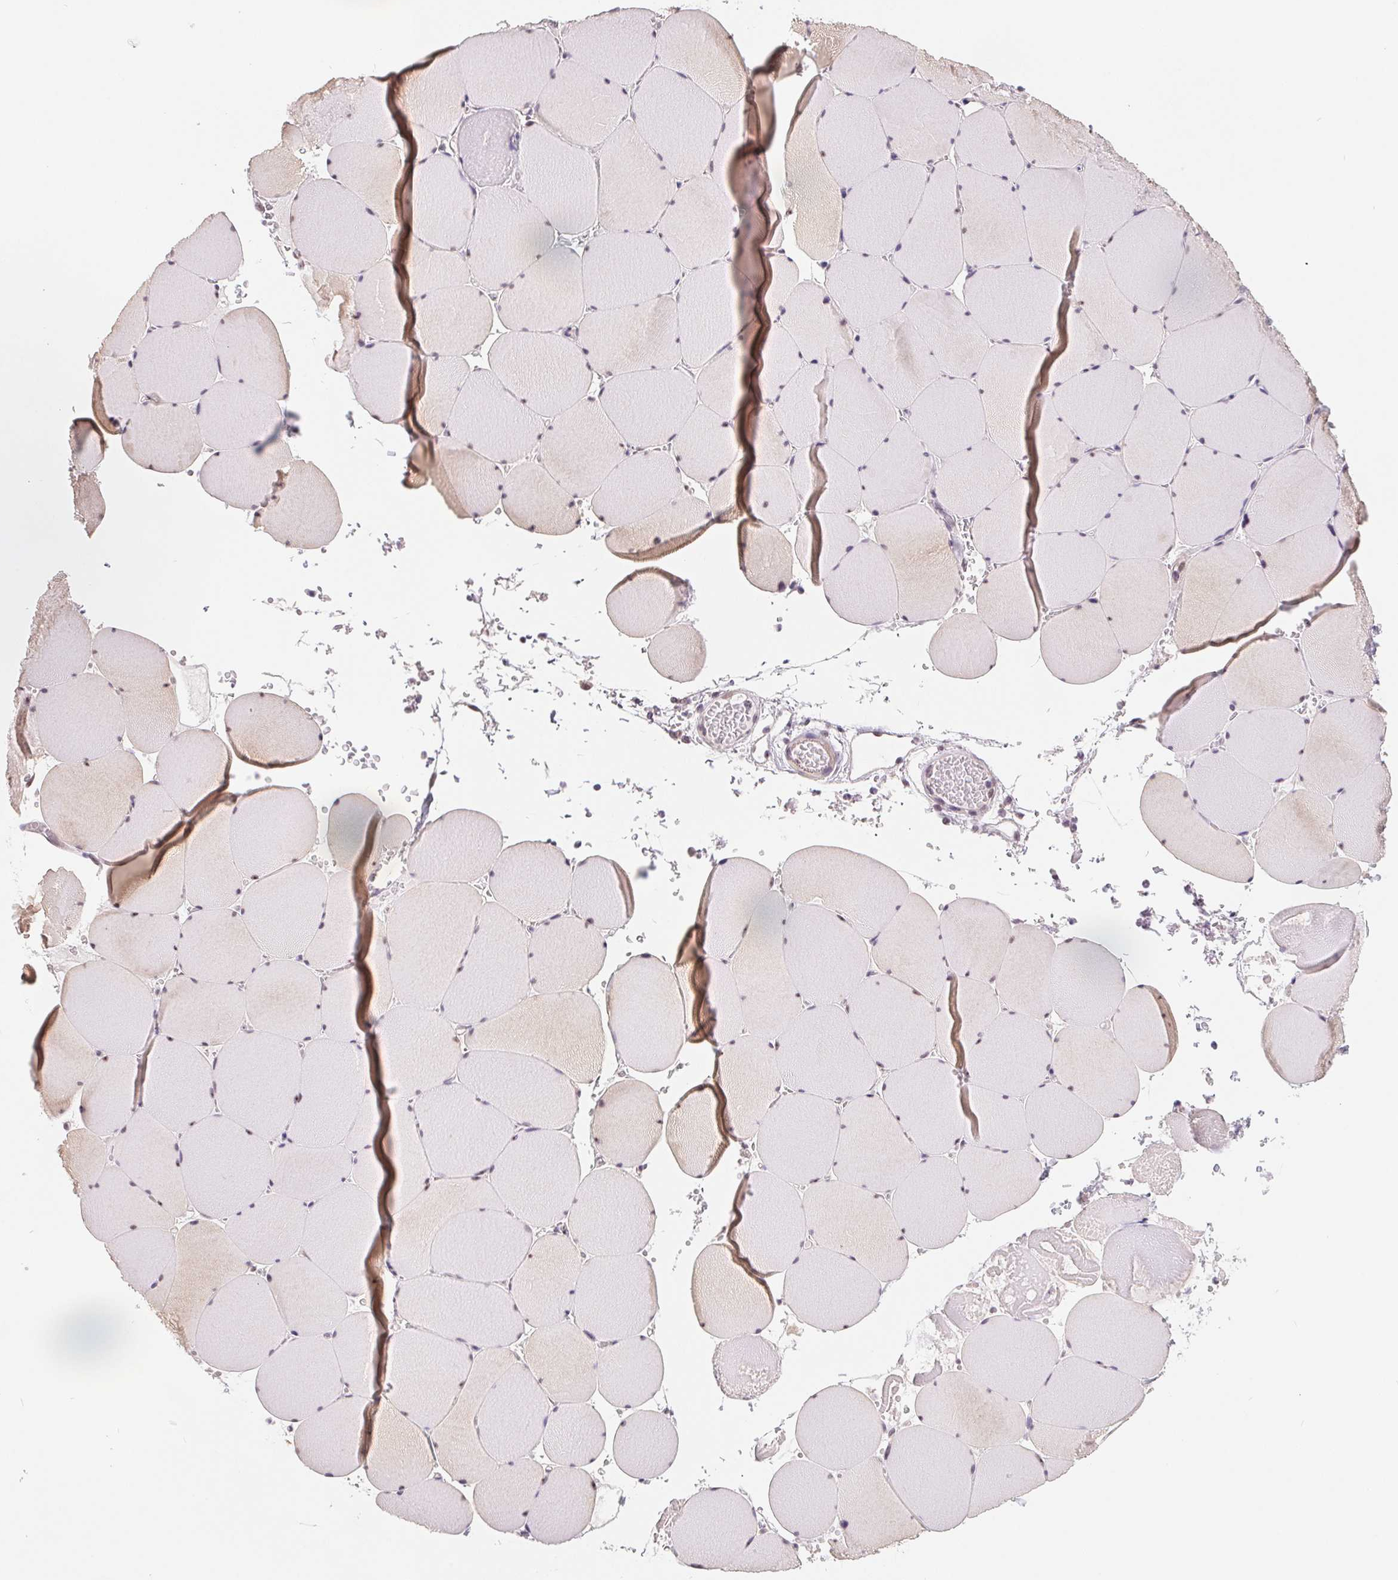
{"staining": {"intensity": "negative", "quantity": "none", "location": "none"}, "tissue": "skeletal muscle", "cell_type": "Myocytes", "image_type": "normal", "snomed": [{"axis": "morphology", "description": "Normal tissue, NOS"}, {"axis": "topography", "description": "Skeletal muscle"}], "caption": "Micrograph shows no protein positivity in myocytes of normal skeletal muscle.", "gene": "LCA5L", "patient": {"sex": "male", "age": 25}}